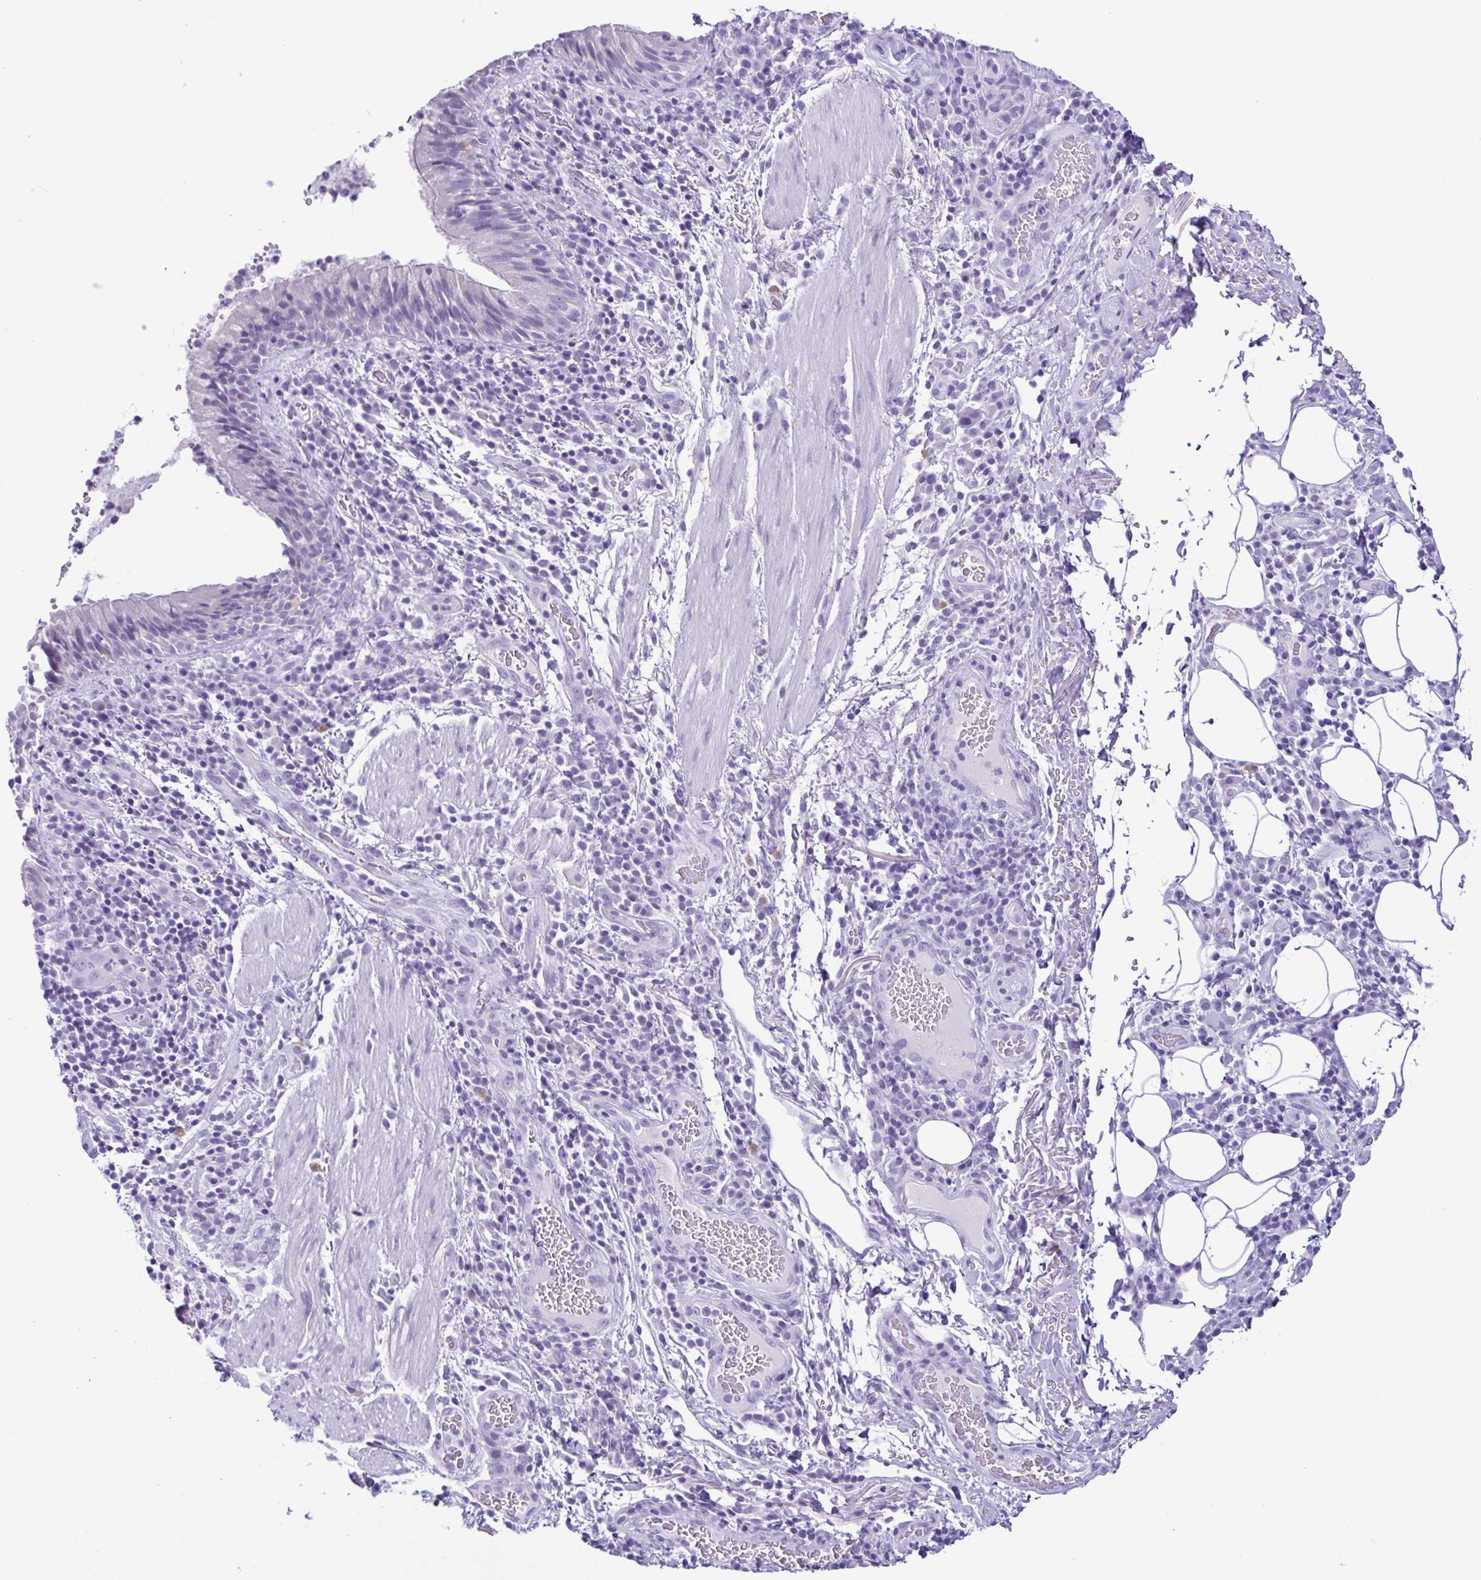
{"staining": {"intensity": "negative", "quantity": "none", "location": "none"}, "tissue": "bronchus", "cell_type": "Respiratory epithelial cells", "image_type": "normal", "snomed": [{"axis": "morphology", "description": "Normal tissue, NOS"}, {"axis": "topography", "description": "Lymph node"}, {"axis": "topography", "description": "Bronchus"}], "caption": "DAB immunohistochemical staining of unremarkable human bronchus reveals no significant positivity in respiratory epithelial cells.", "gene": "SPATA16", "patient": {"sex": "male", "age": 56}}